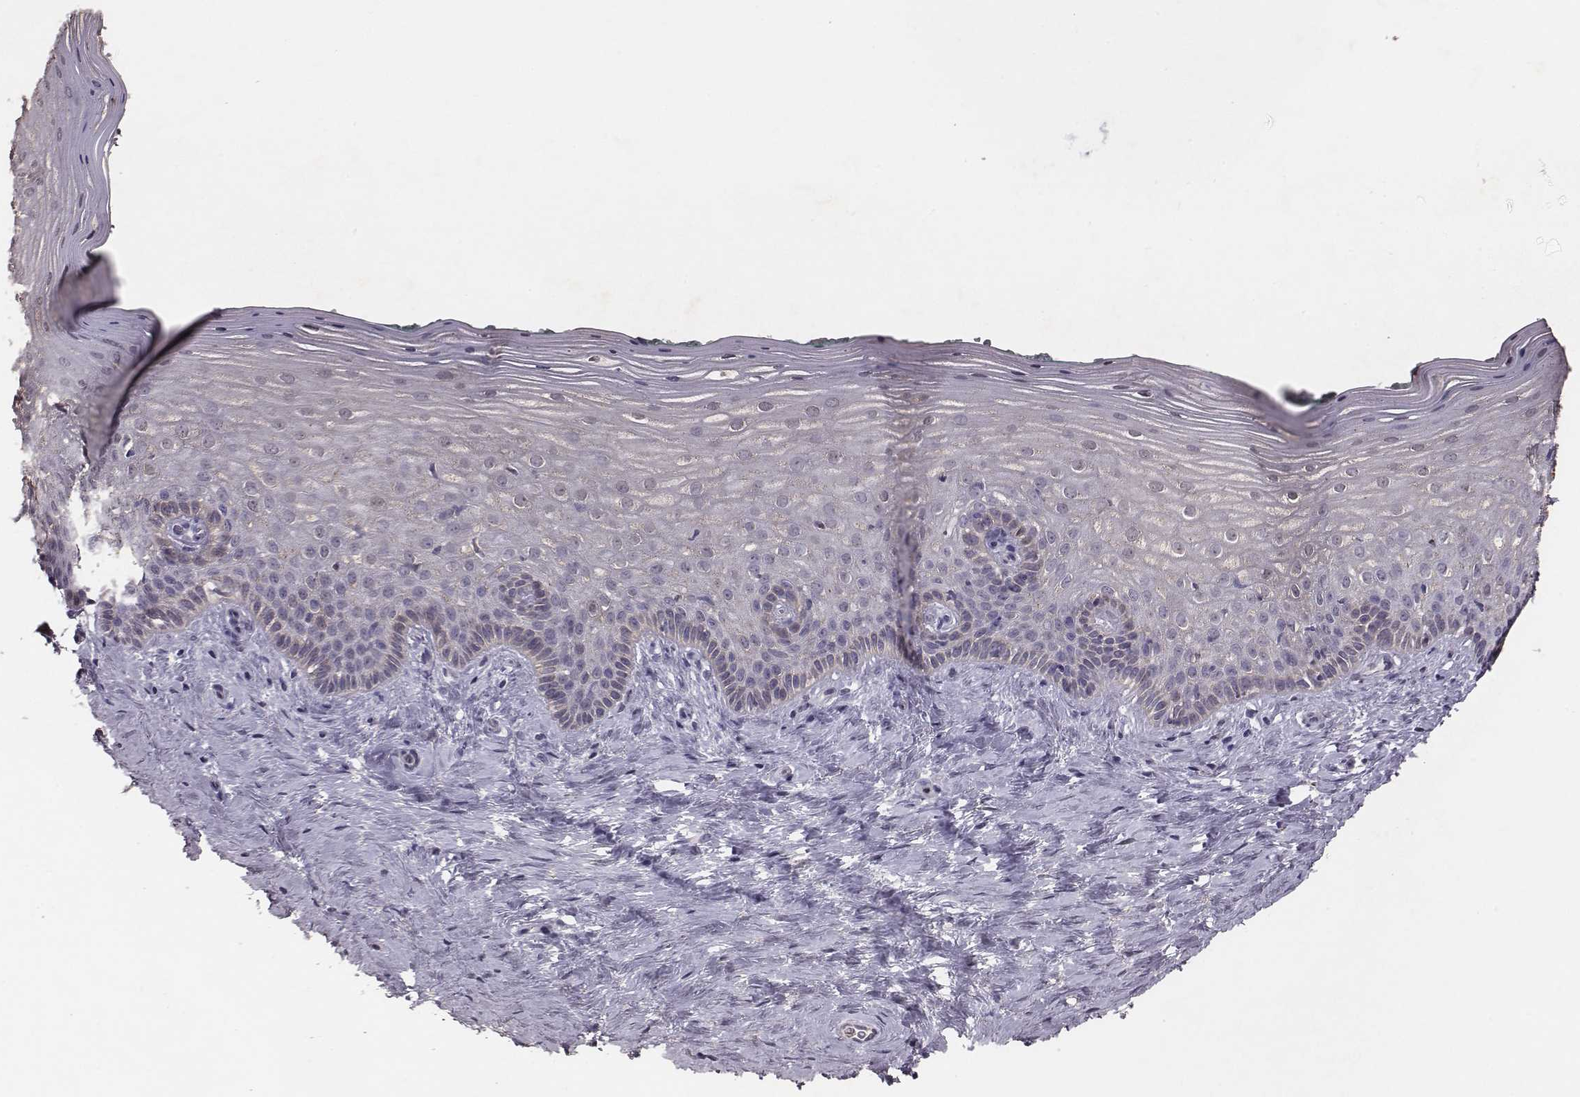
{"staining": {"intensity": "negative", "quantity": "none", "location": "none"}, "tissue": "vagina", "cell_type": "Squamous epithelial cells", "image_type": "normal", "snomed": [{"axis": "morphology", "description": "Normal tissue, NOS"}, {"axis": "topography", "description": "Vagina"}], "caption": "Squamous epithelial cells show no significant protein staining in normal vagina.", "gene": "SLC22A6", "patient": {"sex": "female", "age": 45}}